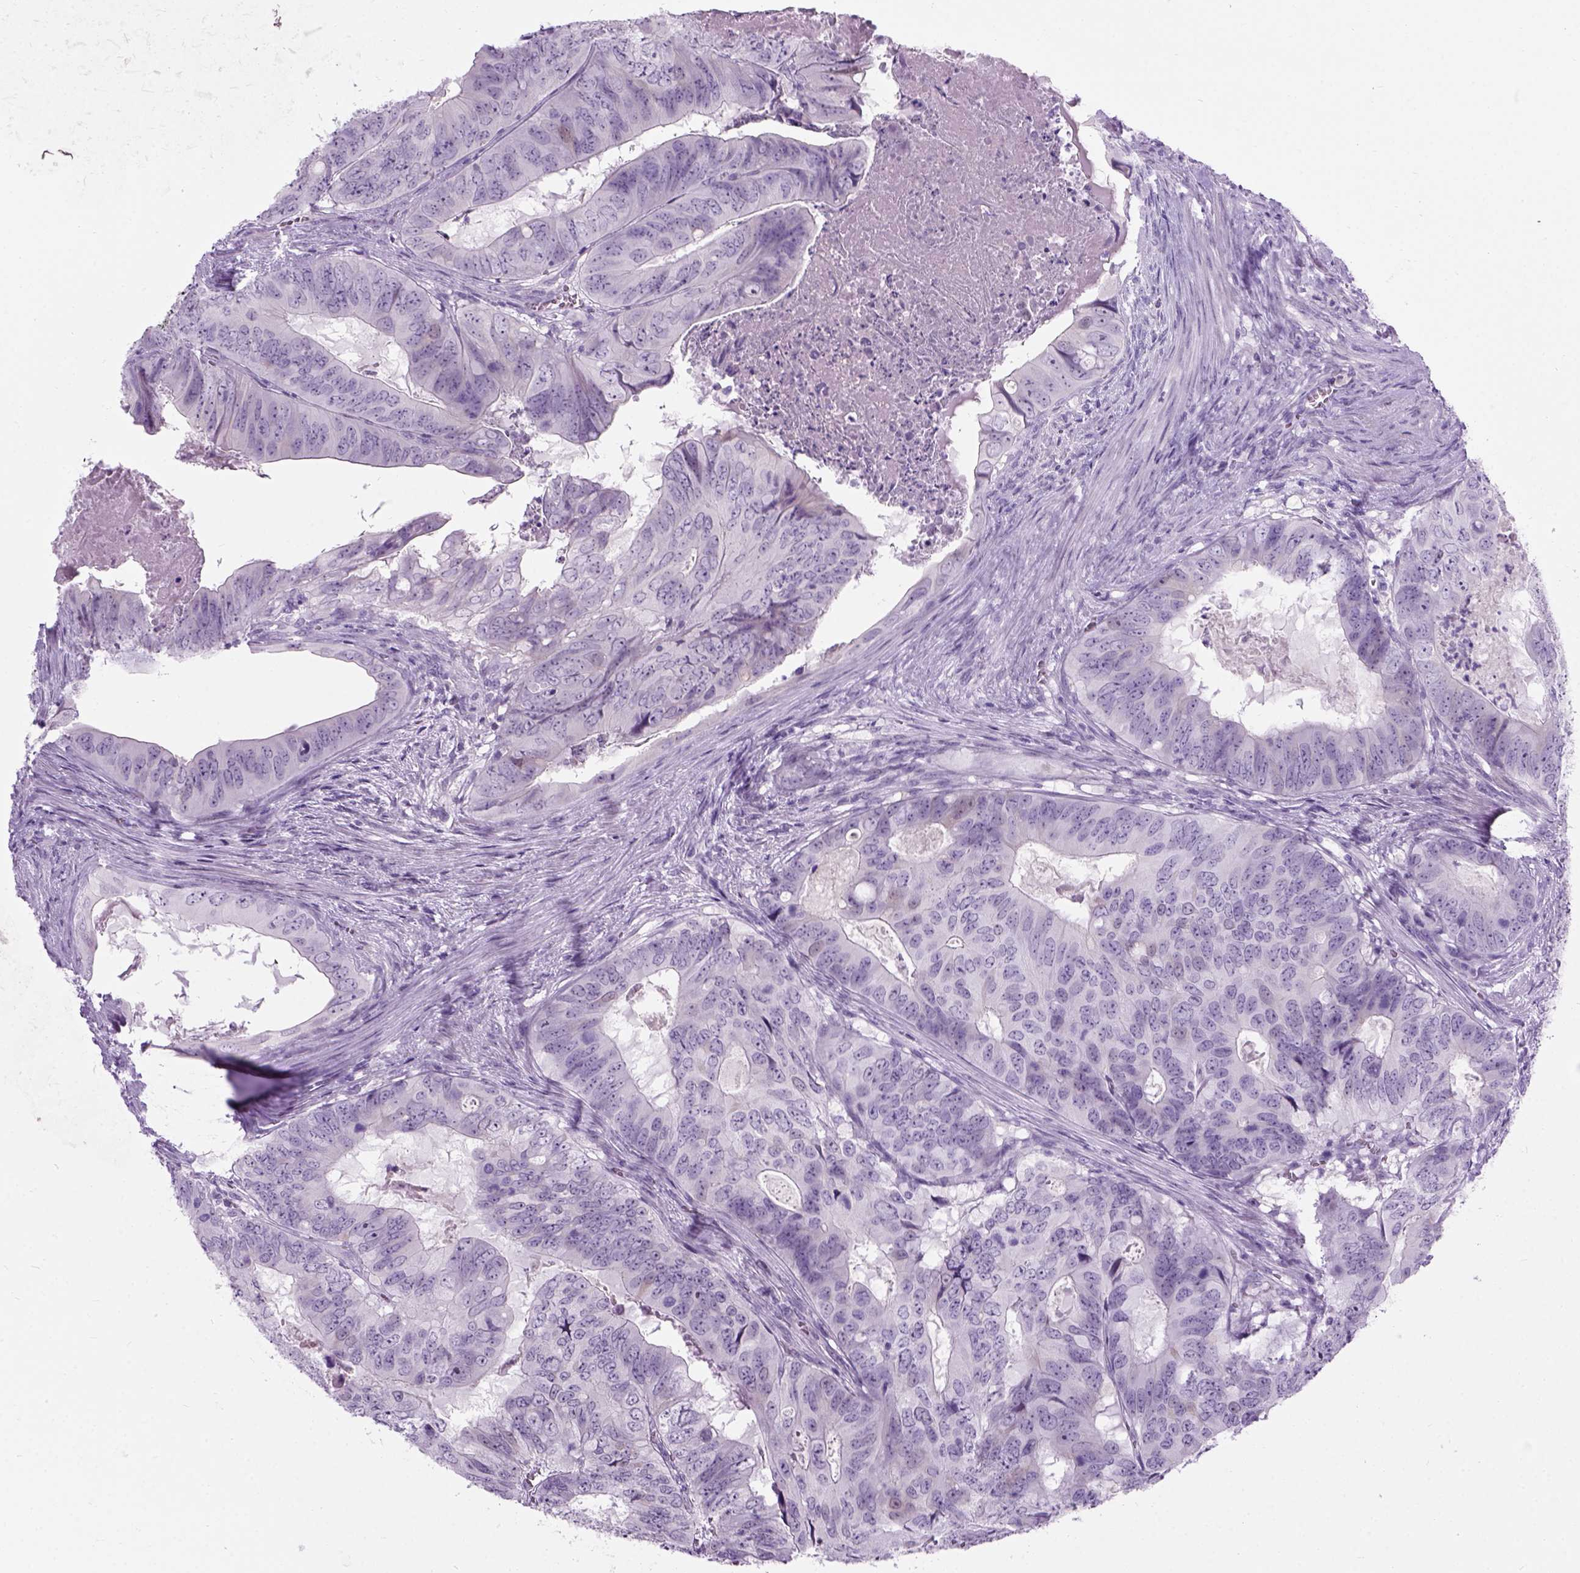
{"staining": {"intensity": "negative", "quantity": "none", "location": "none"}, "tissue": "colorectal cancer", "cell_type": "Tumor cells", "image_type": "cancer", "snomed": [{"axis": "morphology", "description": "Adenocarcinoma, NOS"}, {"axis": "topography", "description": "Colon"}], "caption": "A high-resolution photomicrograph shows immunohistochemistry (IHC) staining of colorectal adenocarcinoma, which demonstrates no significant staining in tumor cells. (DAB (3,3'-diaminobenzidine) immunohistochemistry (IHC) visualized using brightfield microscopy, high magnification).", "gene": "AXDND1", "patient": {"sex": "male", "age": 79}}